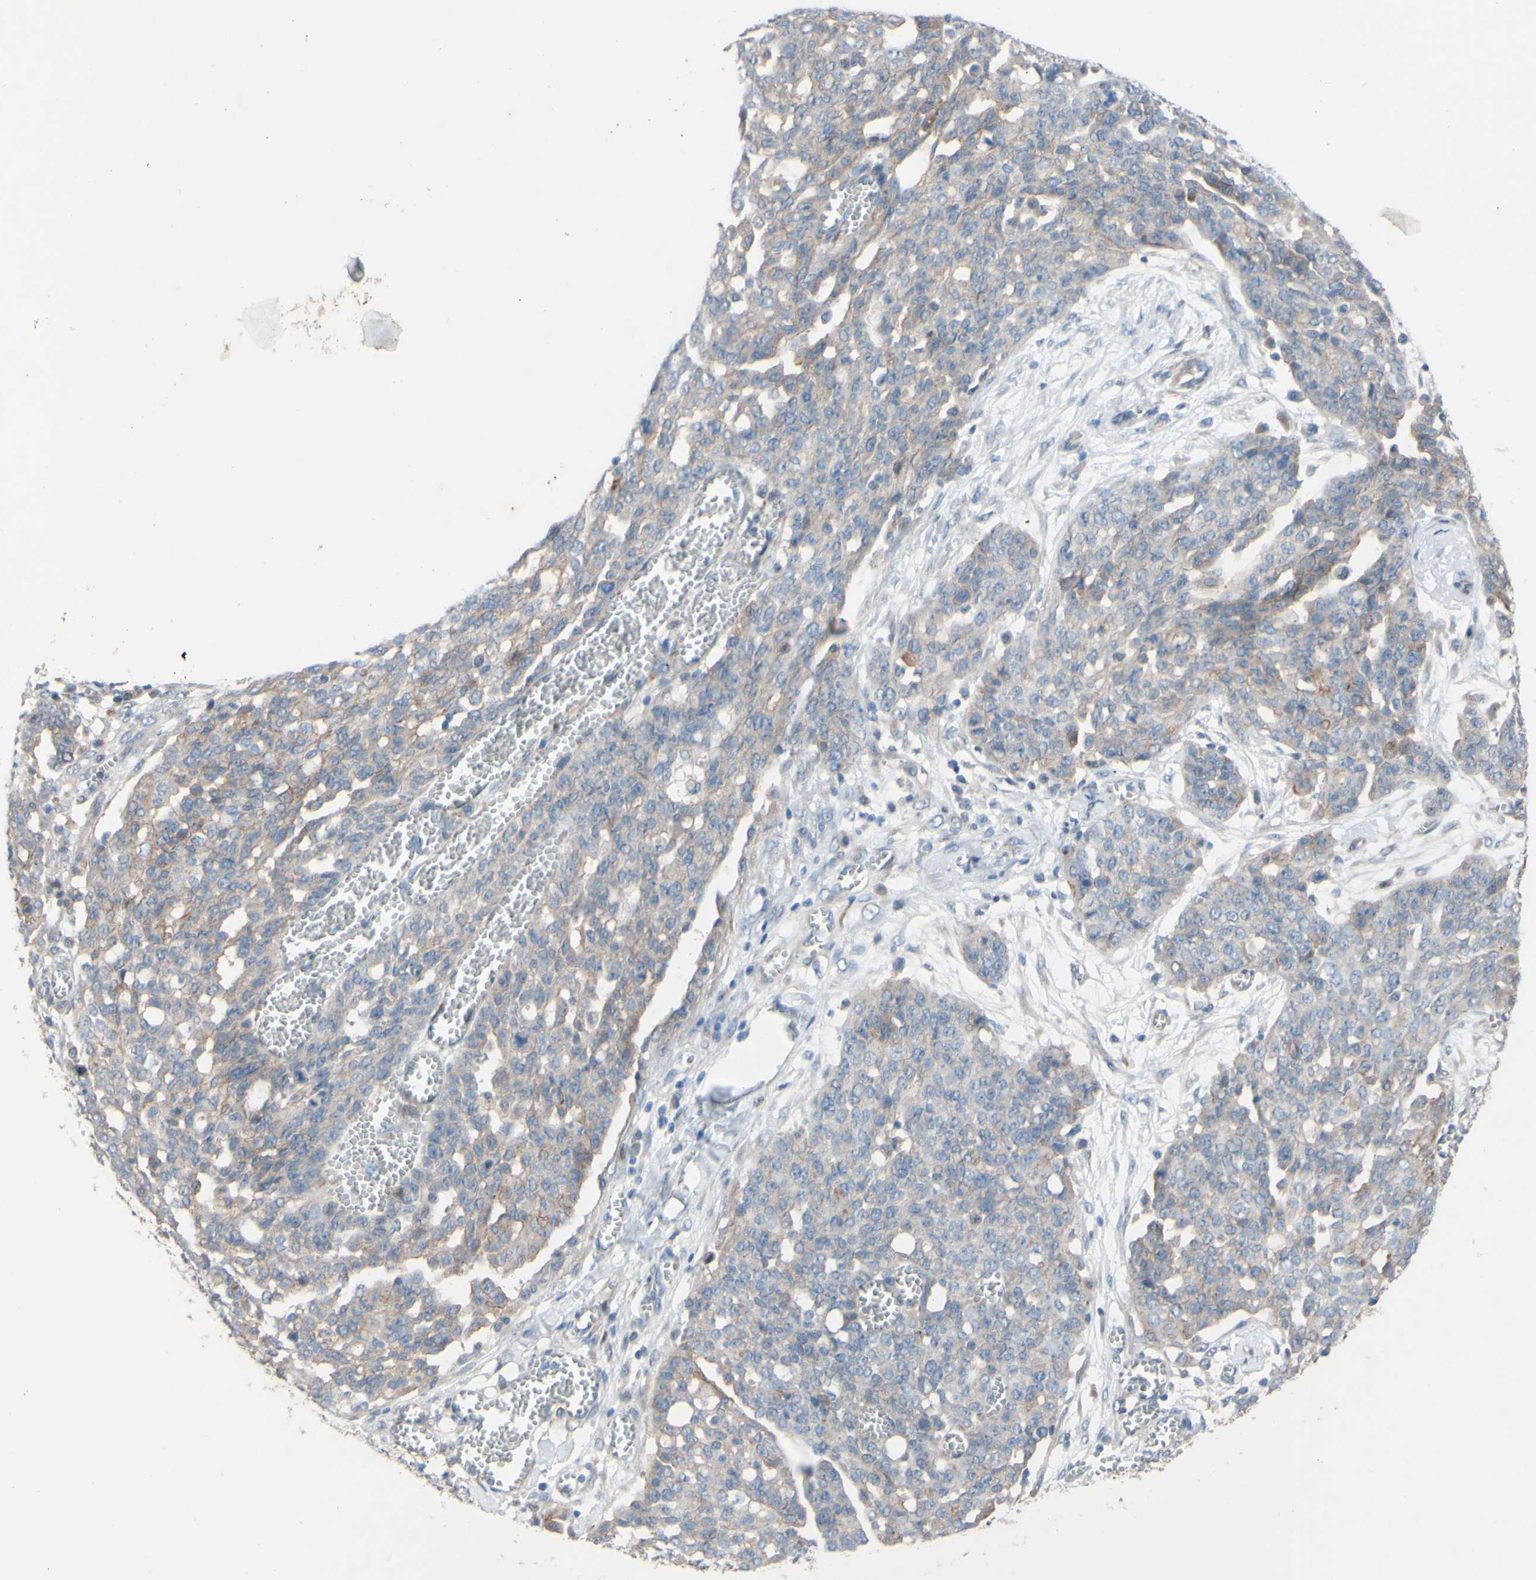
{"staining": {"intensity": "weak", "quantity": "<25%", "location": "cytoplasmic/membranous"}, "tissue": "ovarian cancer", "cell_type": "Tumor cells", "image_type": "cancer", "snomed": [{"axis": "morphology", "description": "Cystadenocarcinoma, serous, NOS"}, {"axis": "topography", "description": "Soft tissue"}, {"axis": "topography", "description": "Ovary"}], "caption": "A photomicrograph of ovarian cancer stained for a protein demonstrates no brown staining in tumor cells.", "gene": "CDCP1", "patient": {"sex": "female", "age": 57}}